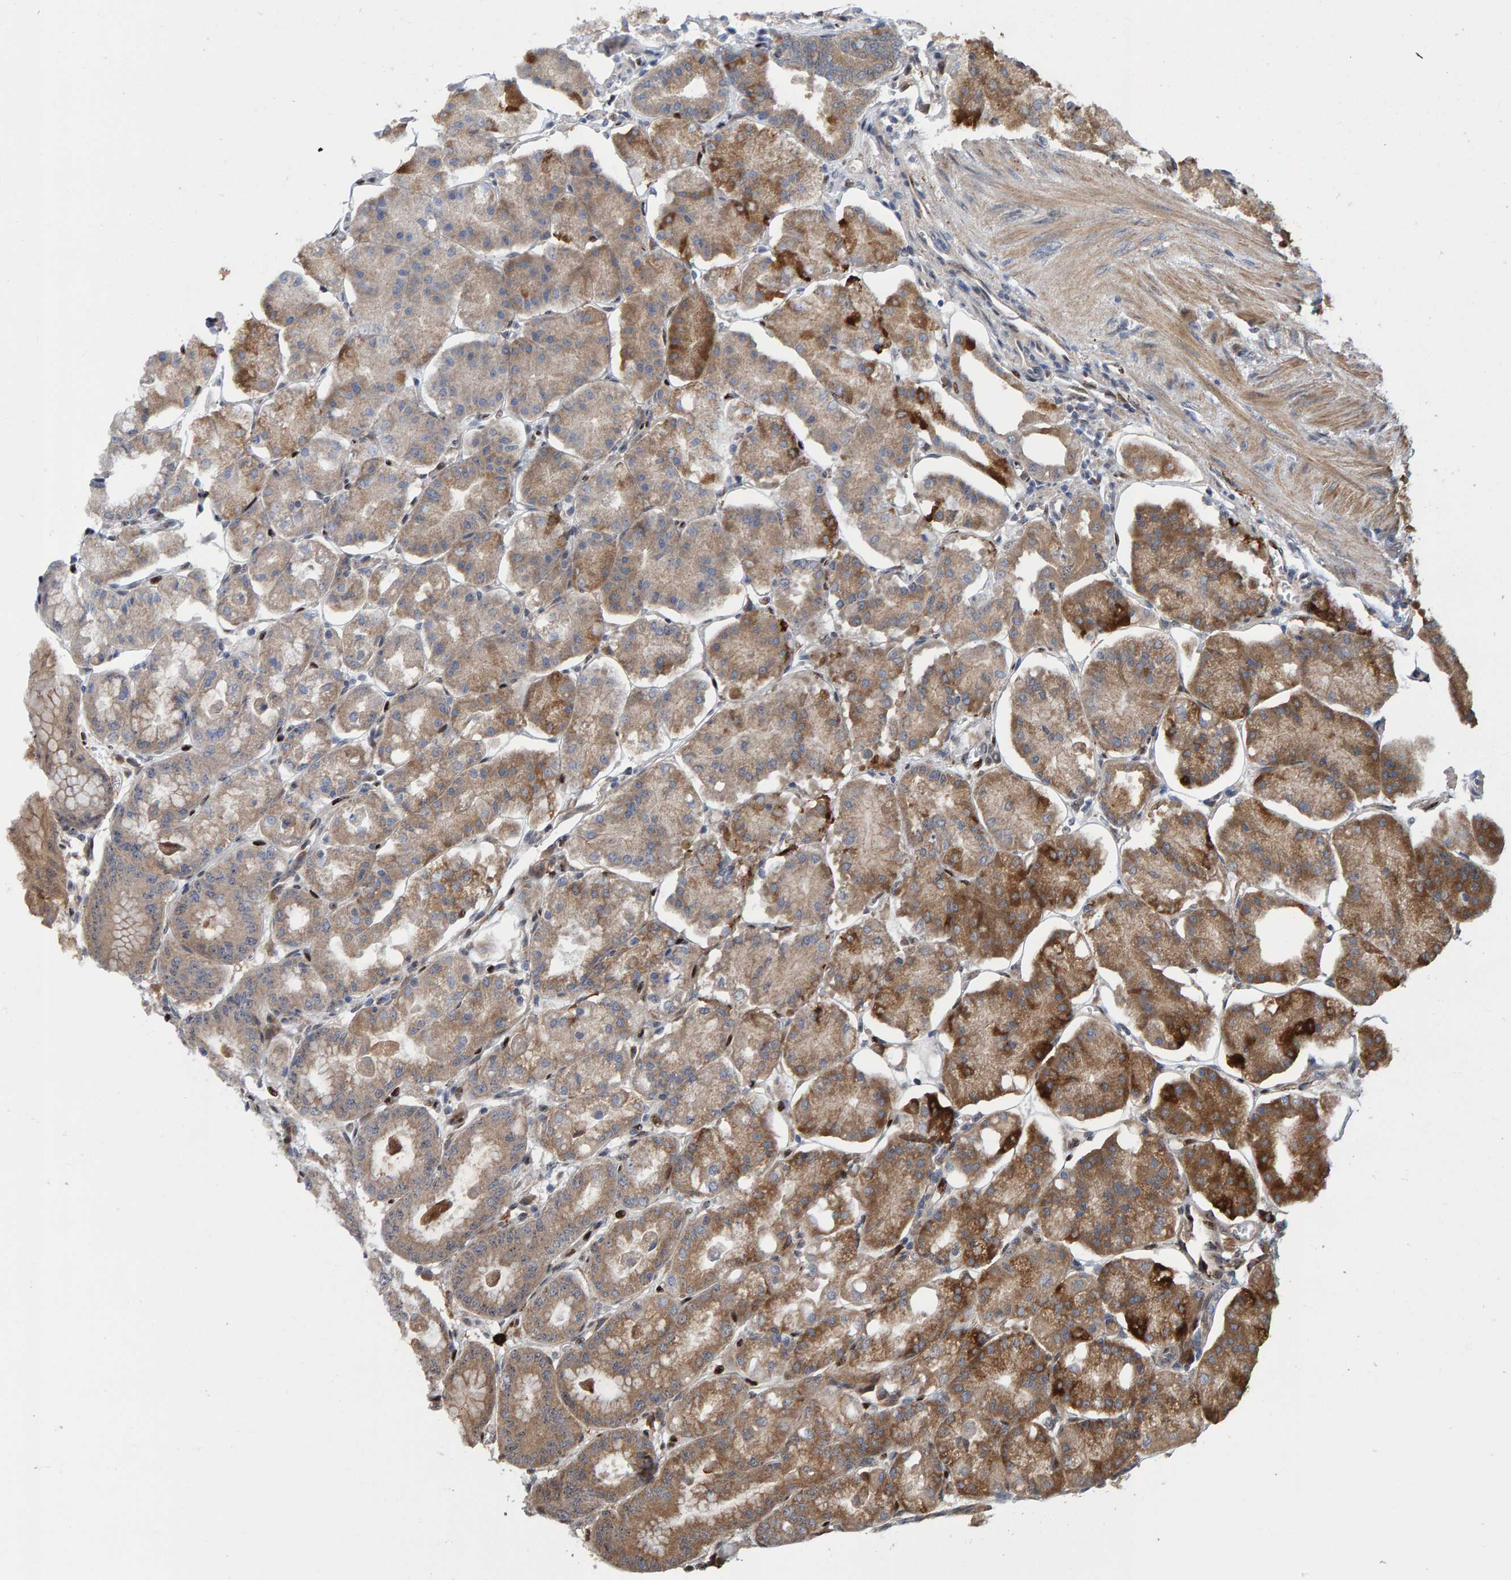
{"staining": {"intensity": "moderate", "quantity": ">75%", "location": "cytoplasmic/membranous"}, "tissue": "stomach", "cell_type": "Glandular cells", "image_type": "normal", "snomed": [{"axis": "morphology", "description": "Normal tissue, NOS"}, {"axis": "topography", "description": "Stomach, lower"}], "caption": "Immunohistochemical staining of unremarkable human stomach demonstrates moderate cytoplasmic/membranous protein positivity in approximately >75% of glandular cells. (DAB = brown stain, brightfield microscopy at high magnification).", "gene": "KIAA0753", "patient": {"sex": "male", "age": 71}}